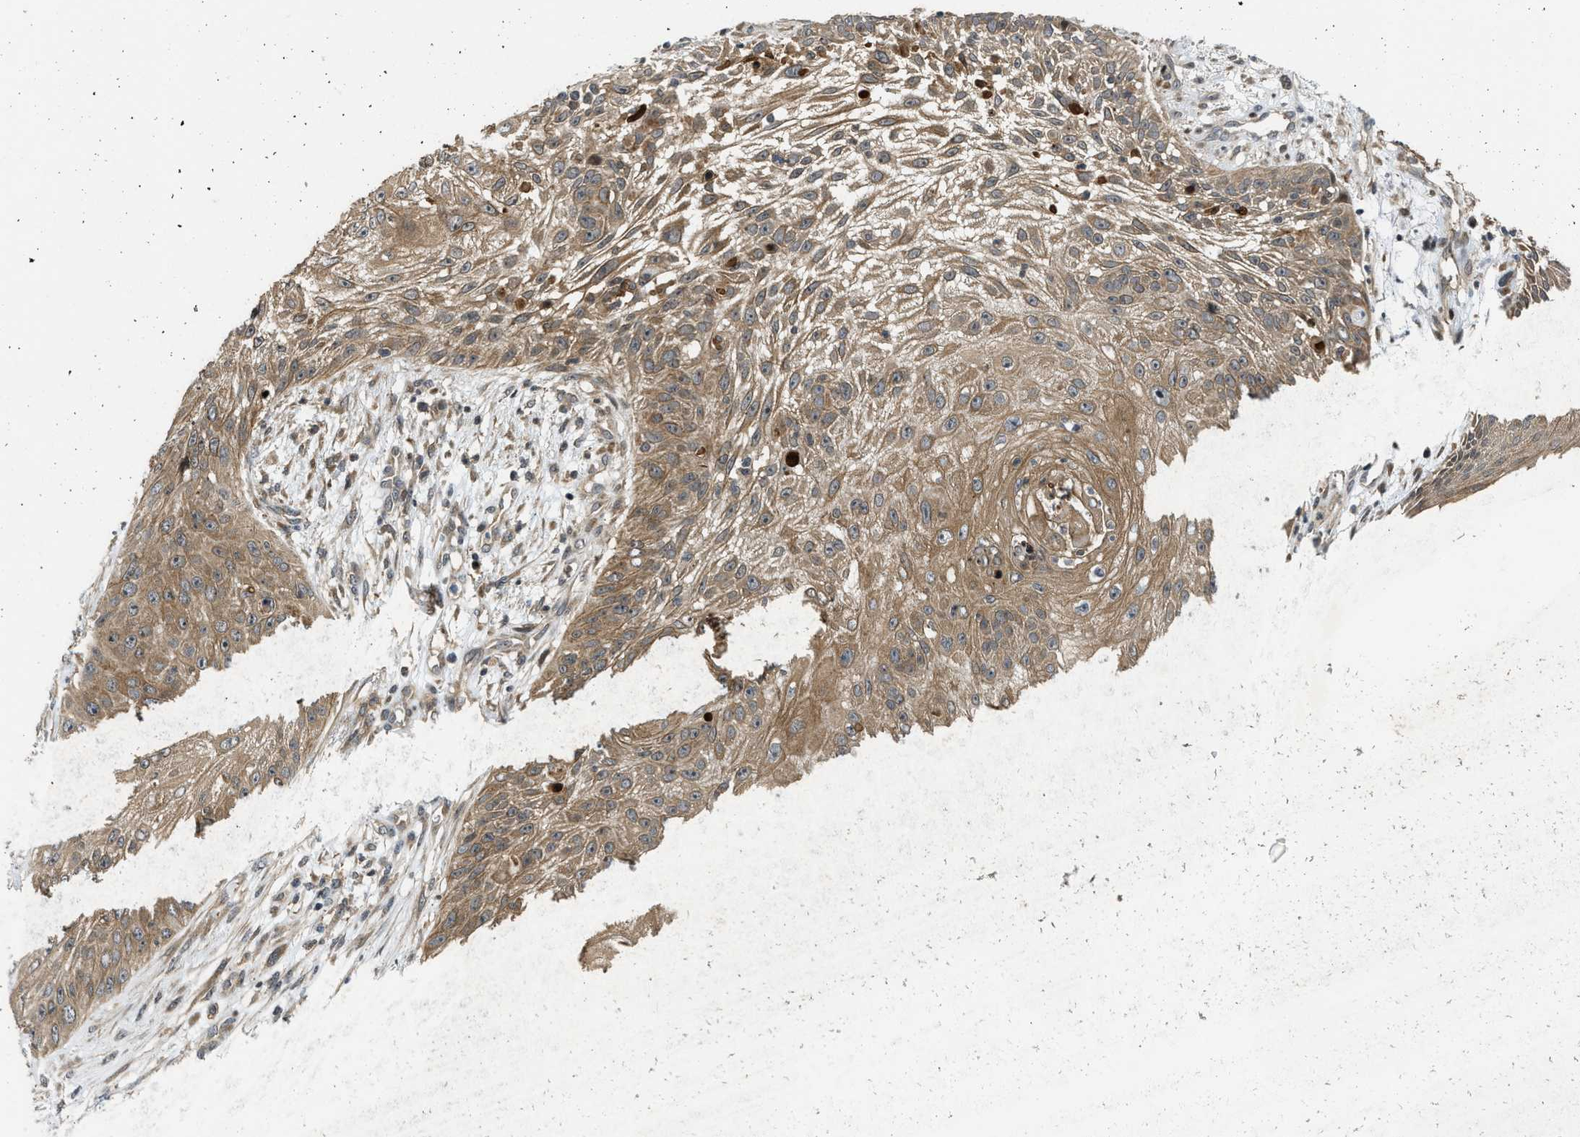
{"staining": {"intensity": "moderate", "quantity": ">75%", "location": "cytoplasmic/membranous"}, "tissue": "skin cancer", "cell_type": "Tumor cells", "image_type": "cancer", "snomed": [{"axis": "morphology", "description": "Squamous cell carcinoma, NOS"}, {"axis": "topography", "description": "Skin"}], "caption": "Skin squamous cell carcinoma stained for a protein displays moderate cytoplasmic/membranous positivity in tumor cells.", "gene": "DNAJC28", "patient": {"sex": "female", "age": 80}}